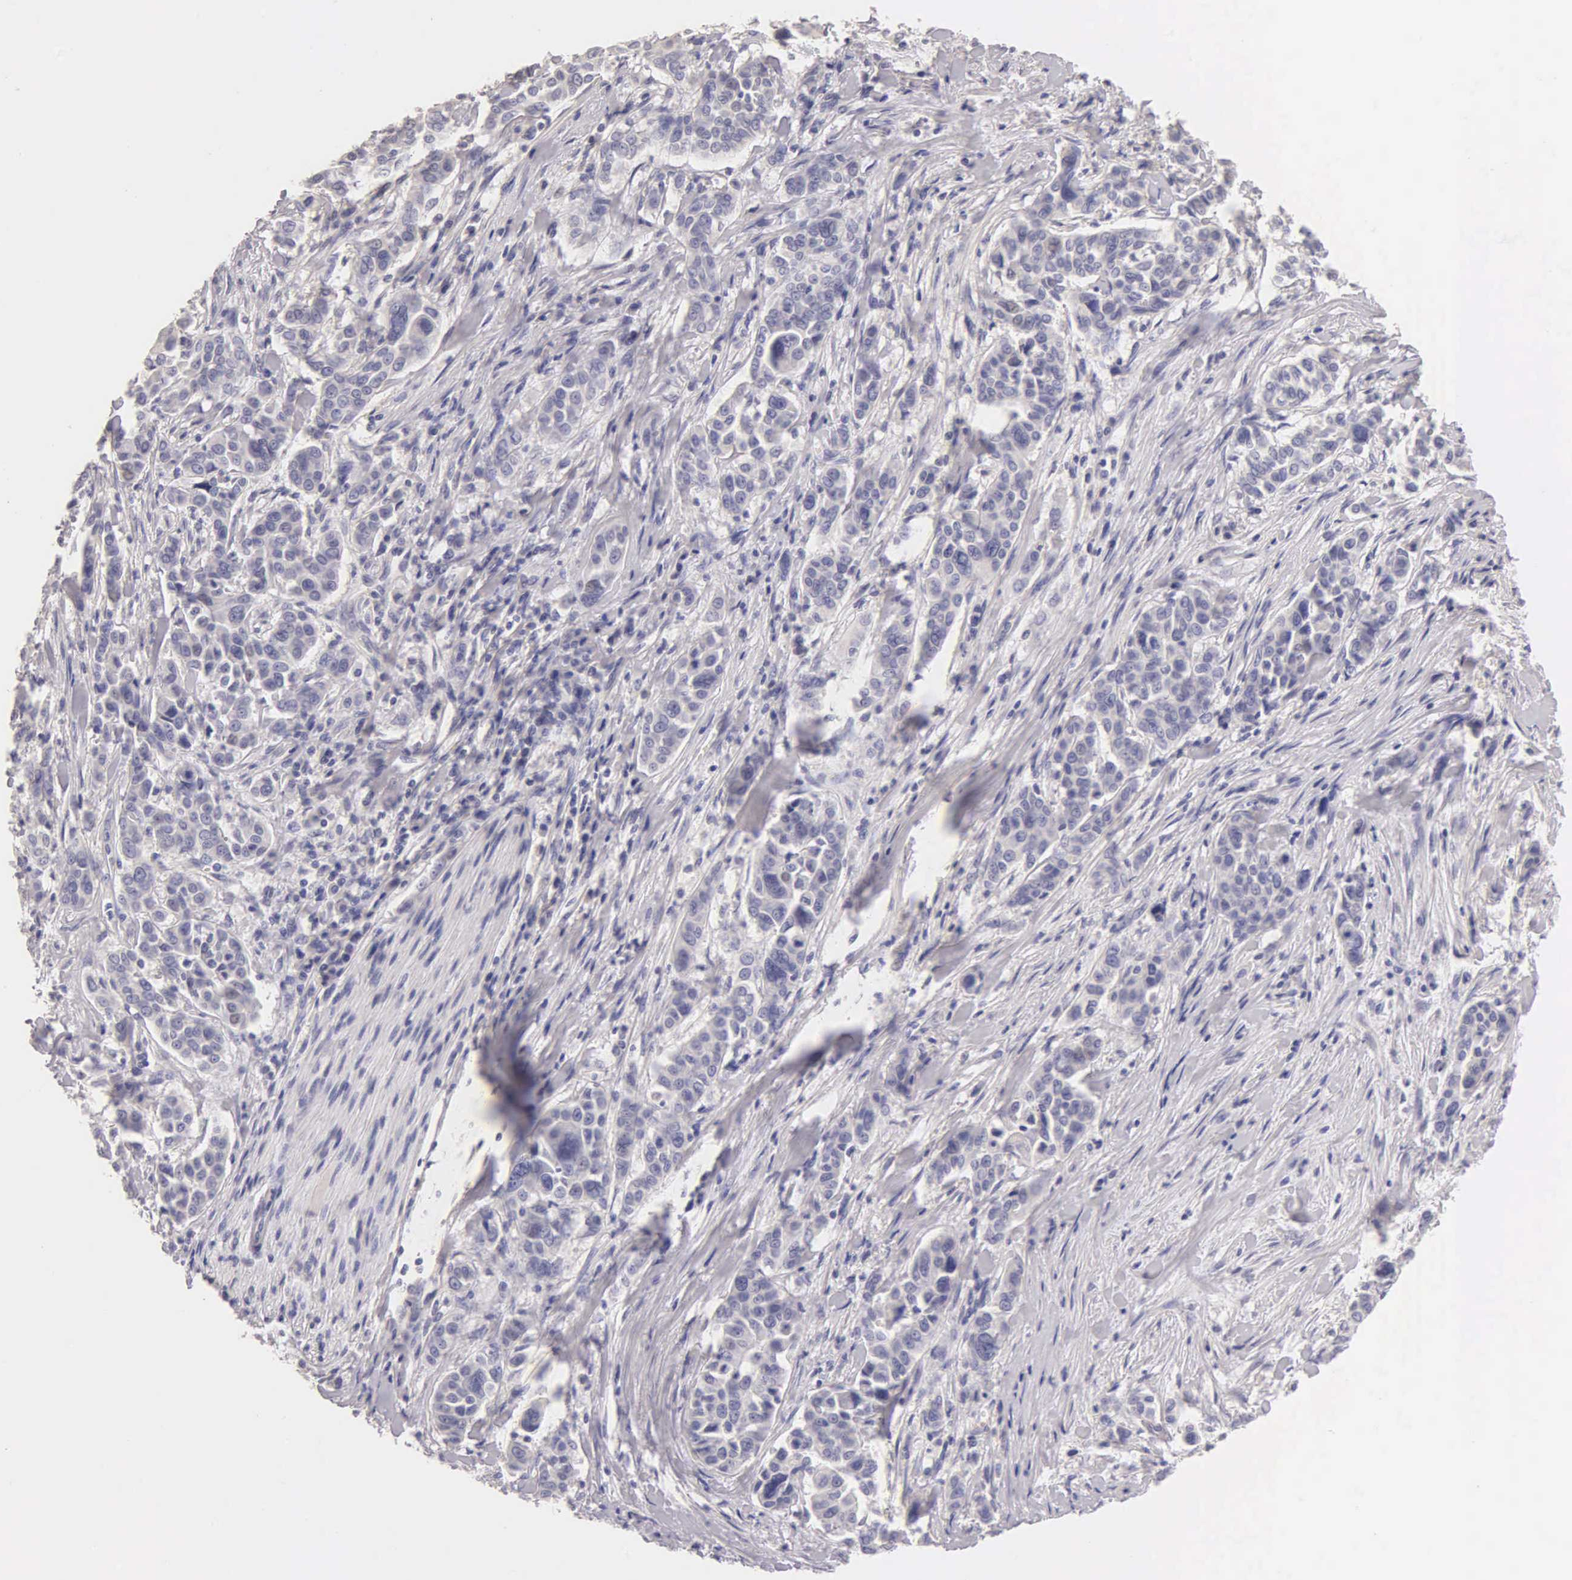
{"staining": {"intensity": "negative", "quantity": "none", "location": "none"}, "tissue": "pancreatic cancer", "cell_type": "Tumor cells", "image_type": "cancer", "snomed": [{"axis": "morphology", "description": "Adenocarcinoma, NOS"}, {"axis": "topography", "description": "Pancreas"}], "caption": "A high-resolution image shows immunohistochemistry (IHC) staining of pancreatic cancer, which exhibits no significant positivity in tumor cells.", "gene": "ESR1", "patient": {"sex": "female", "age": 52}}